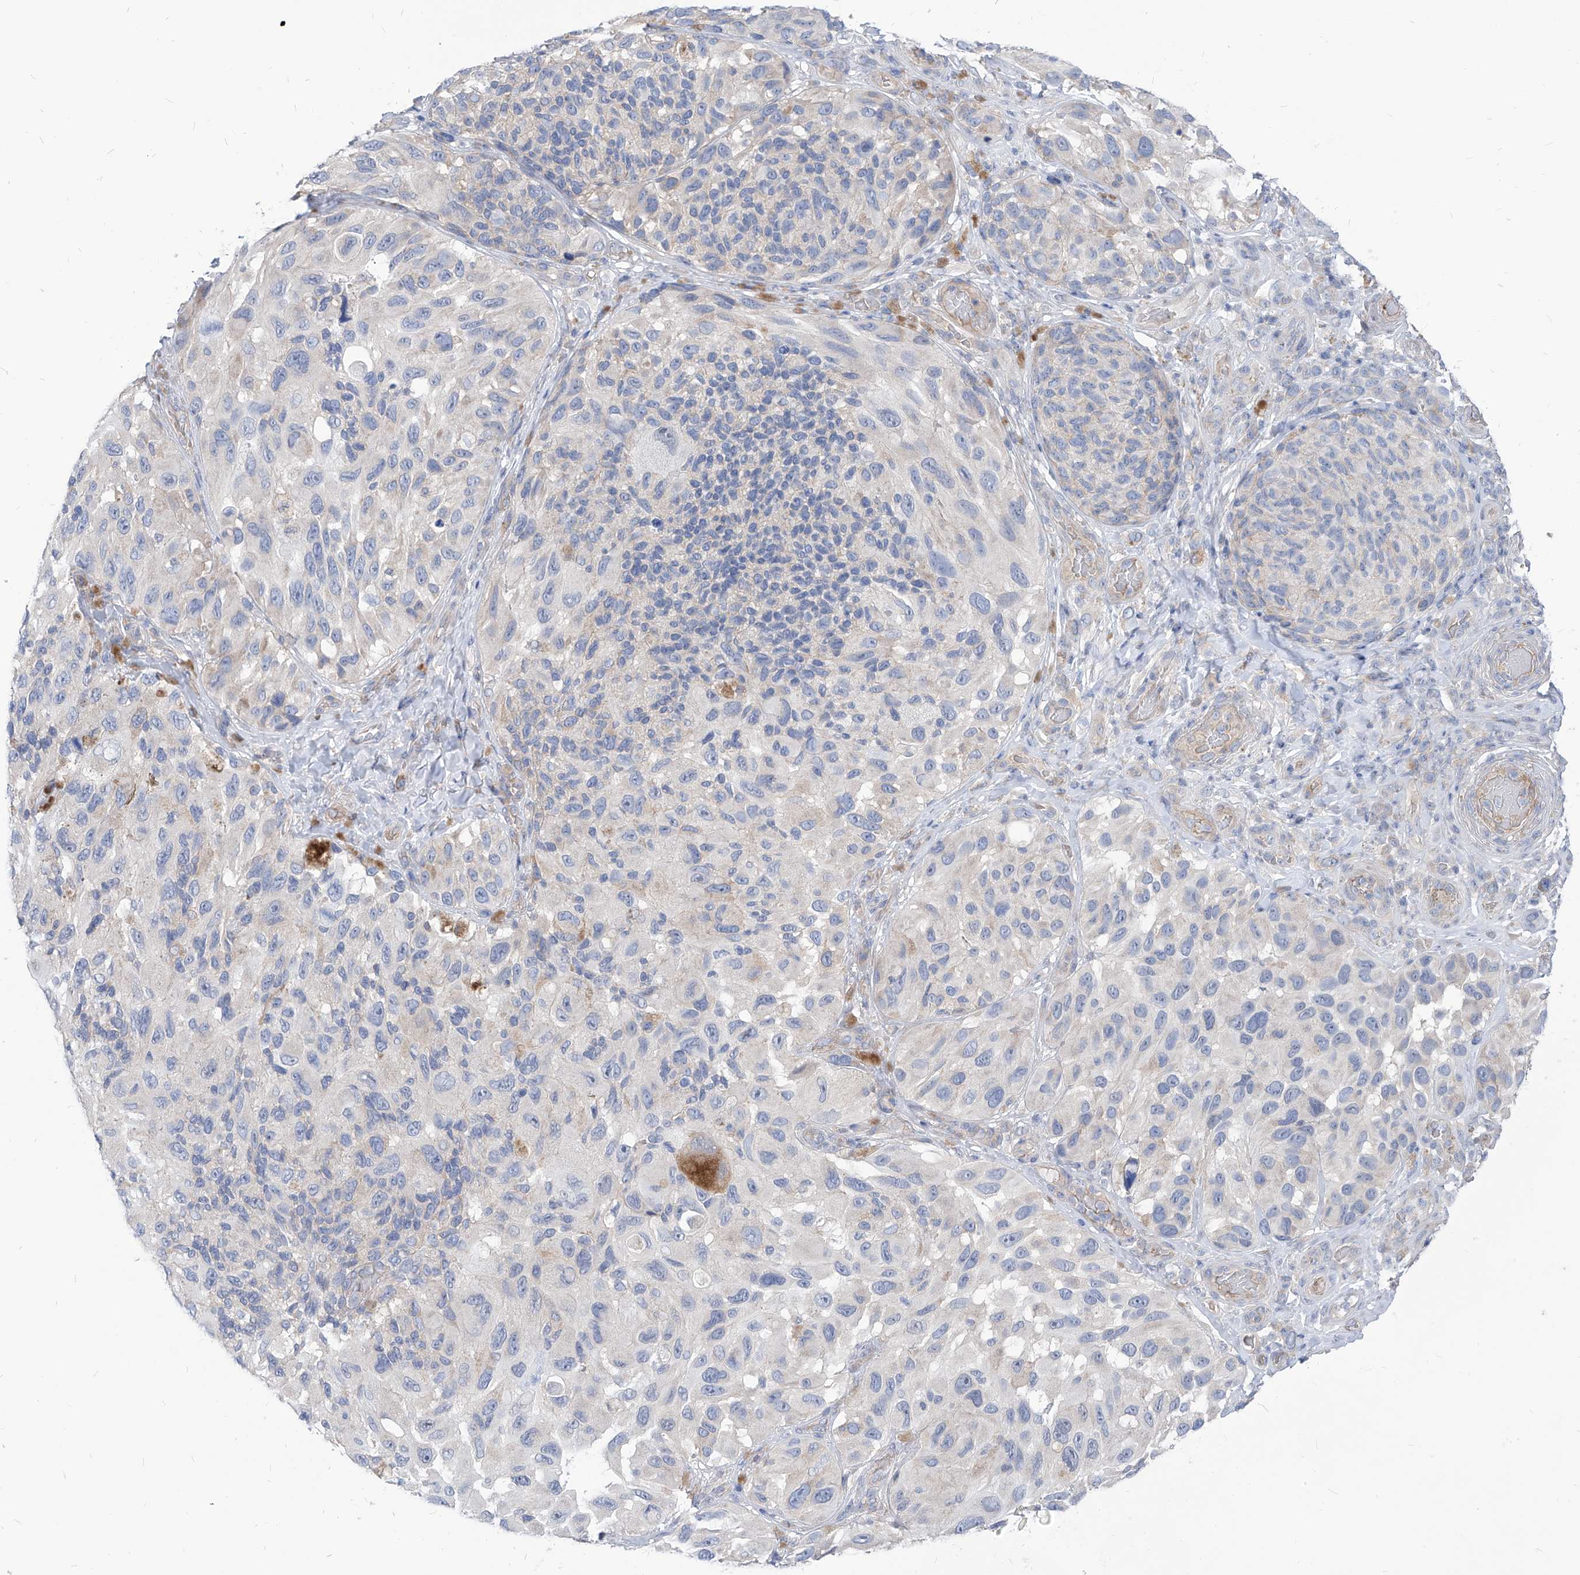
{"staining": {"intensity": "negative", "quantity": "none", "location": "none"}, "tissue": "melanoma", "cell_type": "Tumor cells", "image_type": "cancer", "snomed": [{"axis": "morphology", "description": "Malignant melanoma, NOS"}, {"axis": "topography", "description": "Skin"}], "caption": "High magnification brightfield microscopy of melanoma stained with DAB (3,3'-diaminobenzidine) (brown) and counterstained with hematoxylin (blue): tumor cells show no significant positivity.", "gene": "AKAP10", "patient": {"sex": "female", "age": 73}}